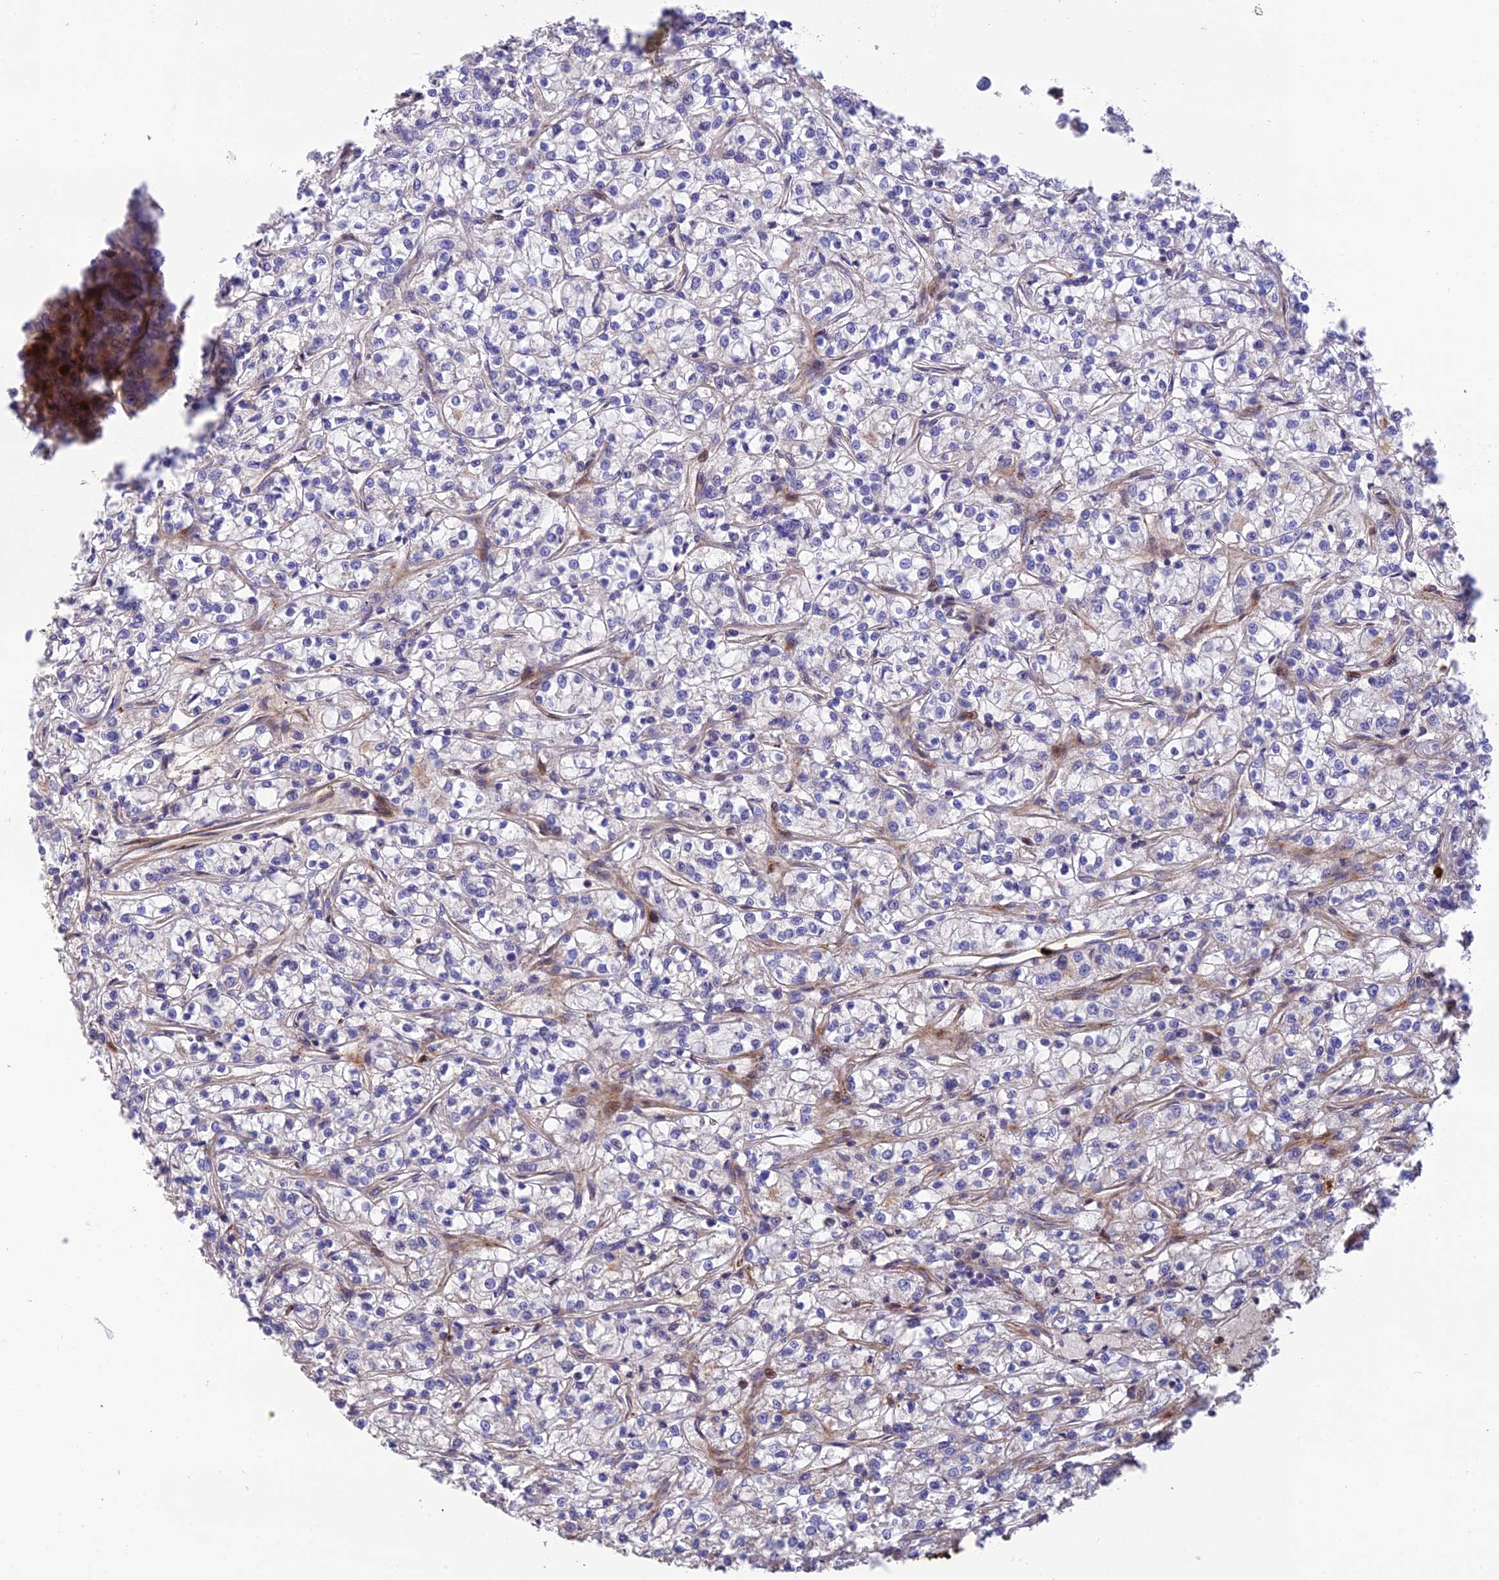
{"staining": {"intensity": "negative", "quantity": "none", "location": "none"}, "tissue": "renal cancer", "cell_type": "Tumor cells", "image_type": "cancer", "snomed": [{"axis": "morphology", "description": "Adenocarcinoma, NOS"}, {"axis": "topography", "description": "Kidney"}], "caption": "Human renal adenocarcinoma stained for a protein using immunohistochemistry demonstrates no expression in tumor cells.", "gene": "CPSF4L", "patient": {"sex": "female", "age": 59}}